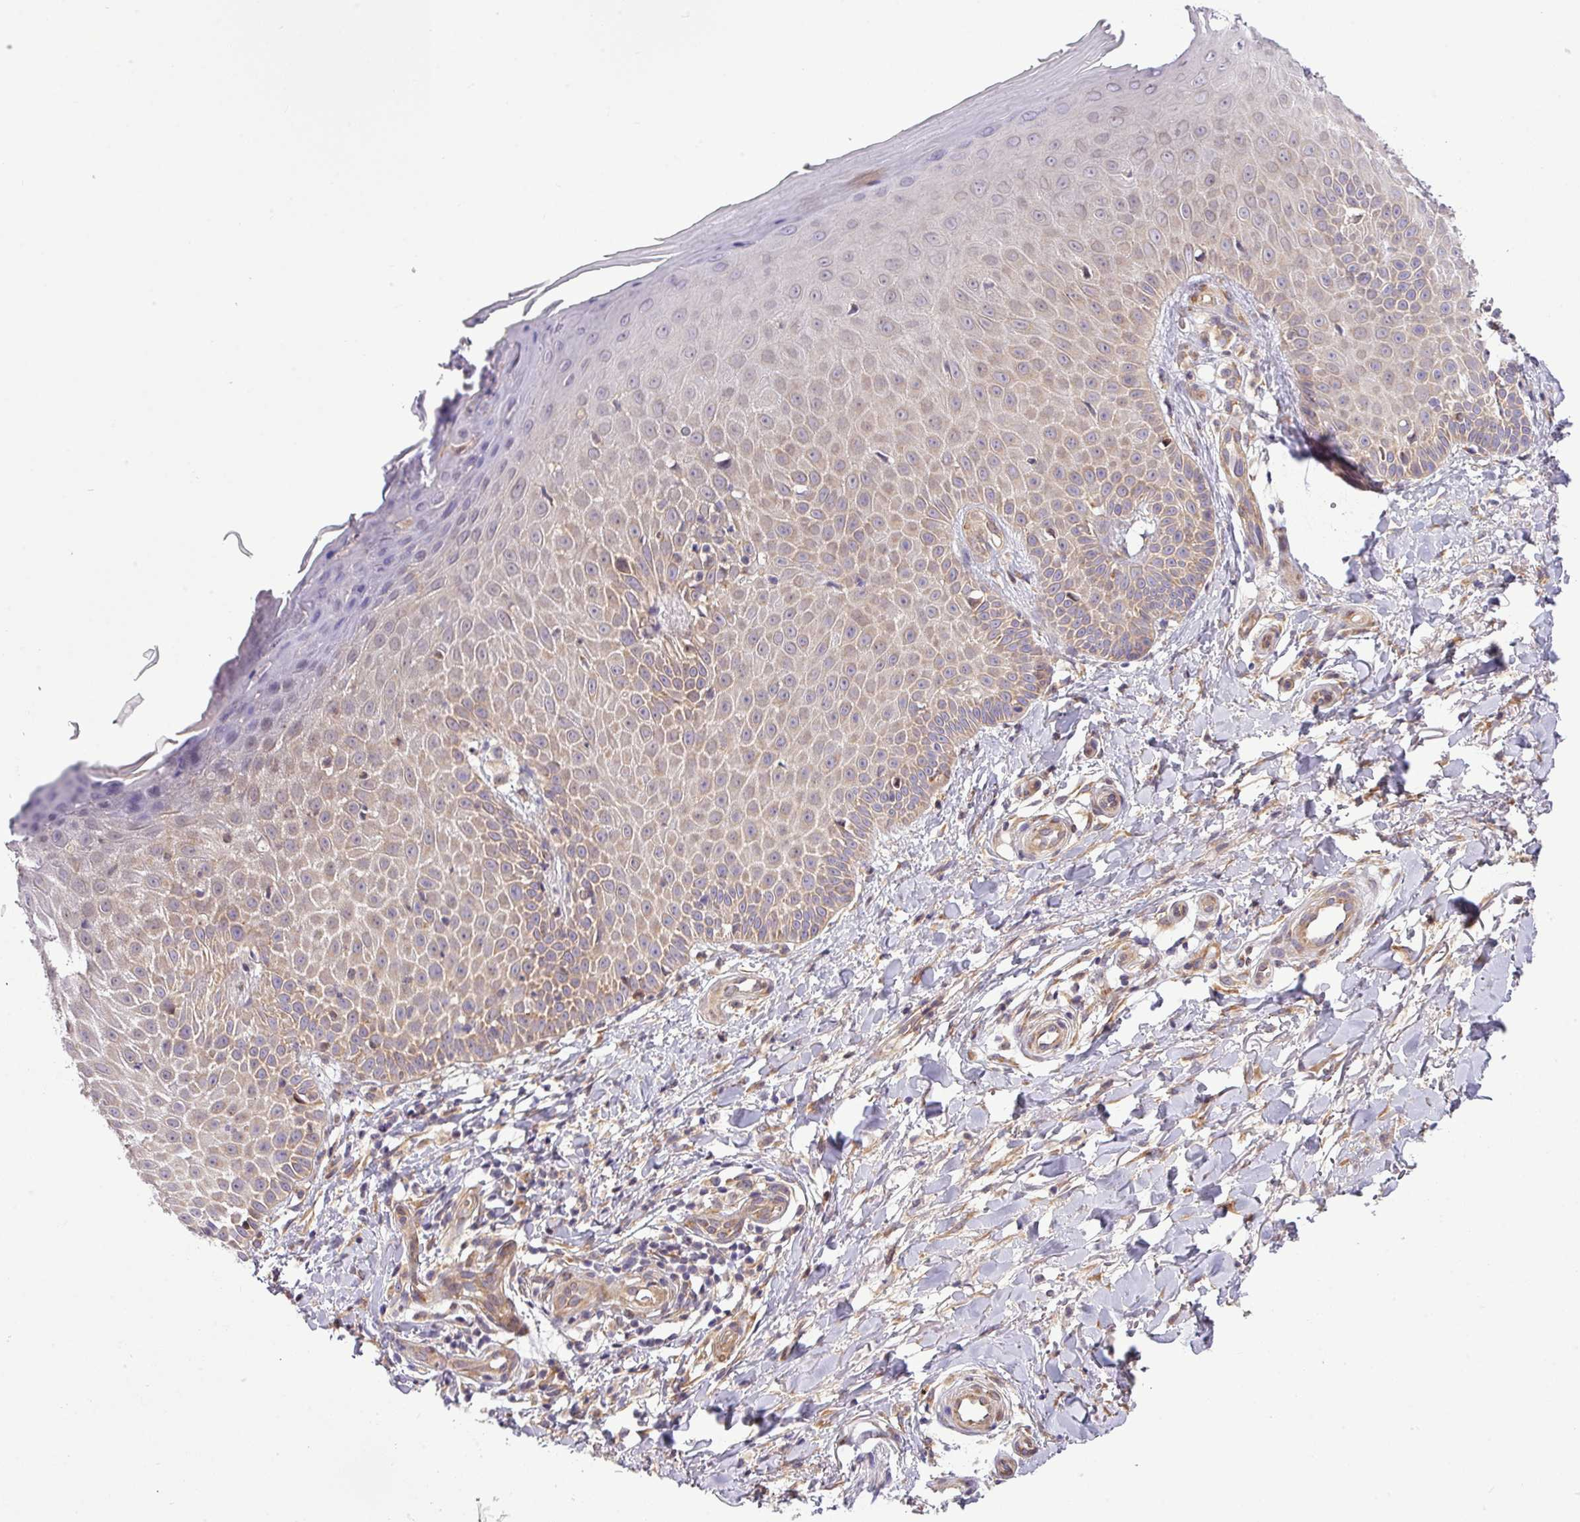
{"staining": {"intensity": "weak", "quantity": ">75%", "location": "cytoplasmic/membranous"}, "tissue": "skin", "cell_type": "Fibroblasts", "image_type": "normal", "snomed": [{"axis": "morphology", "description": "Normal tissue, NOS"}, {"axis": "topography", "description": "Skin"}], "caption": "A brown stain labels weak cytoplasmic/membranous positivity of a protein in fibroblasts of benign skin.", "gene": "FAM222B", "patient": {"sex": "male", "age": 81}}